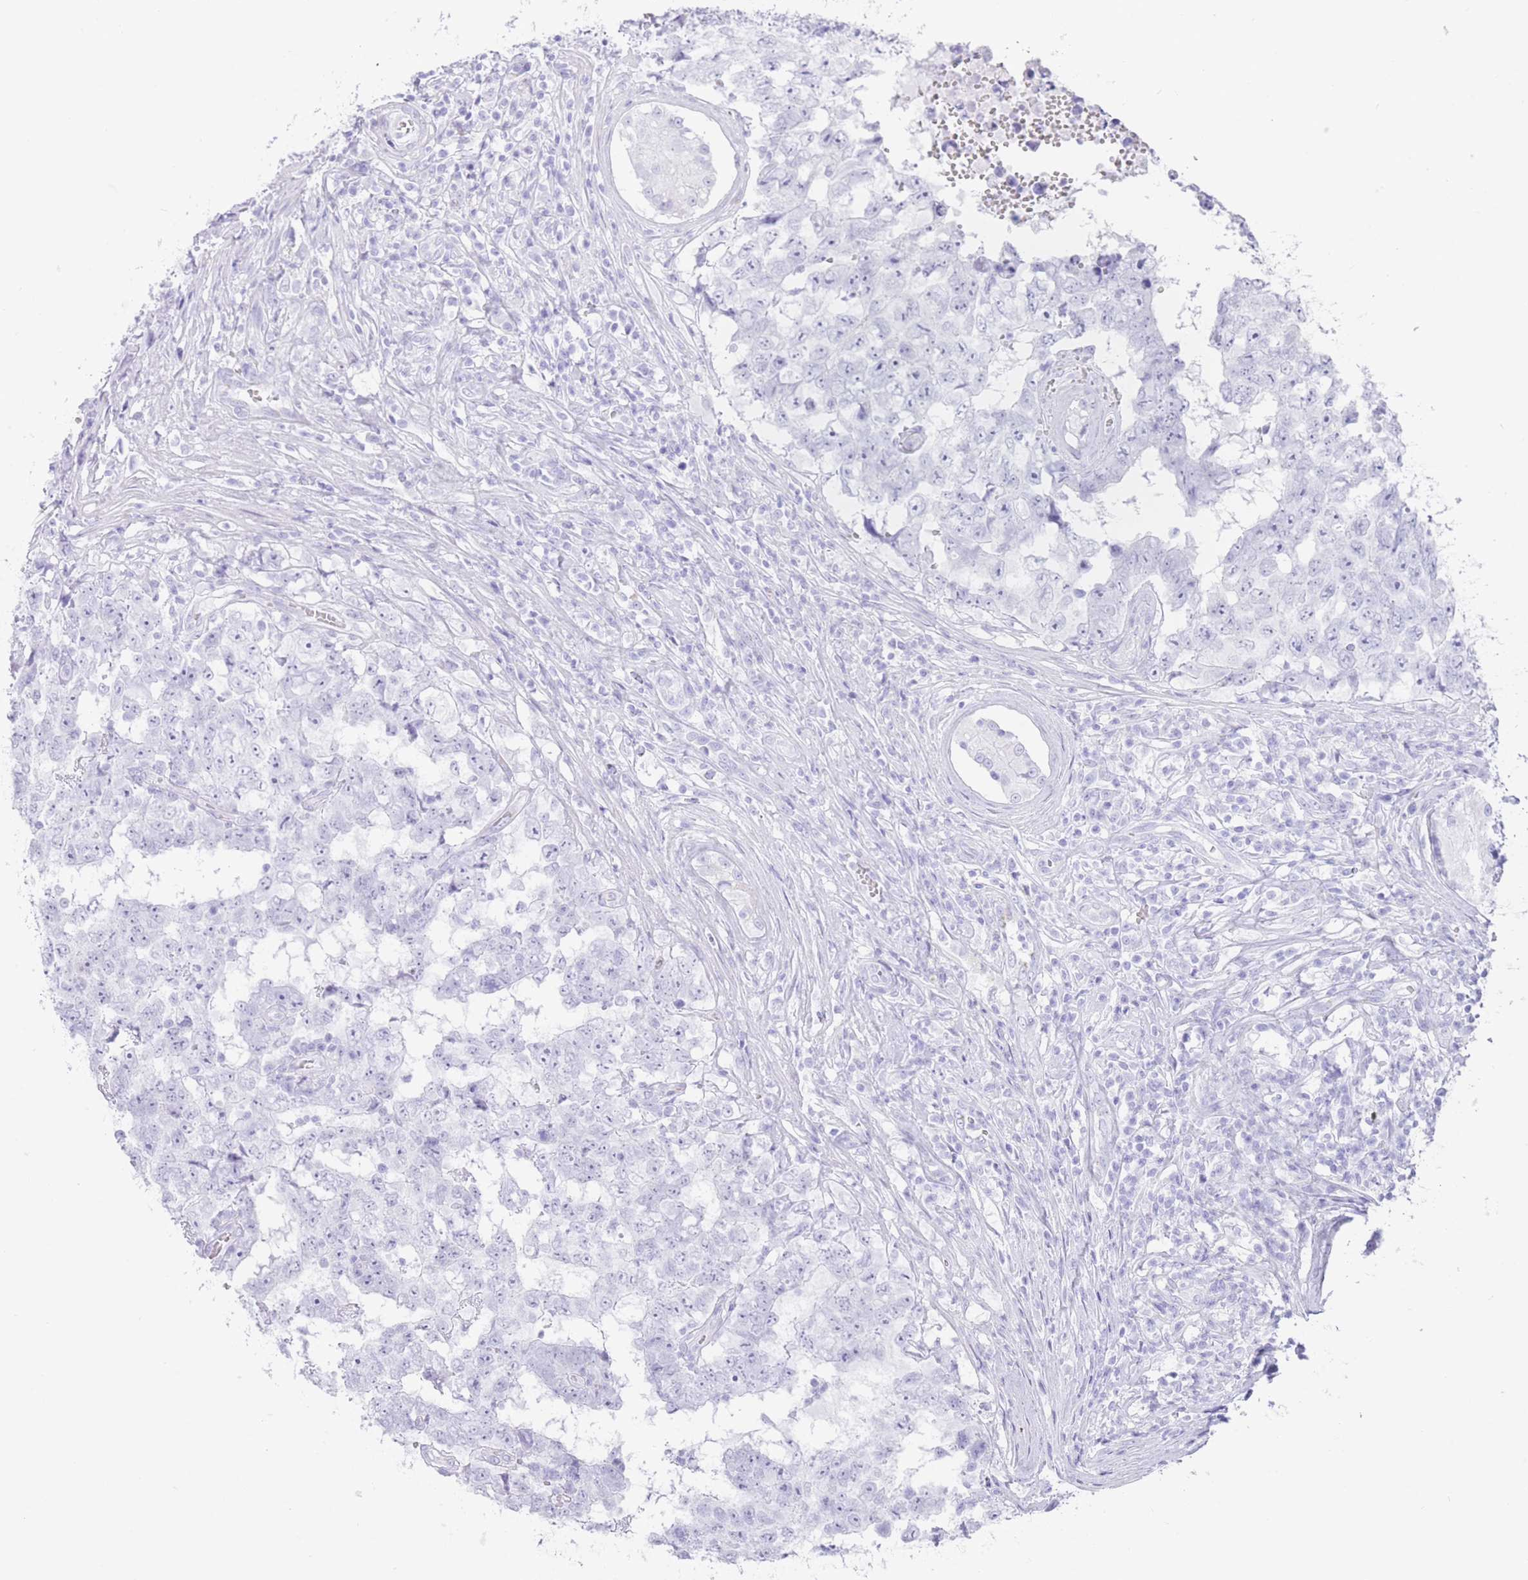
{"staining": {"intensity": "negative", "quantity": "none", "location": "none"}, "tissue": "testis cancer", "cell_type": "Tumor cells", "image_type": "cancer", "snomed": [{"axis": "morphology", "description": "Carcinoma, Embryonal, NOS"}, {"axis": "topography", "description": "Testis"}], "caption": "Immunohistochemical staining of human testis cancer displays no significant expression in tumor cells.", "gene": "ELOA2", "patient": {"sex": "male", "age": 25}}